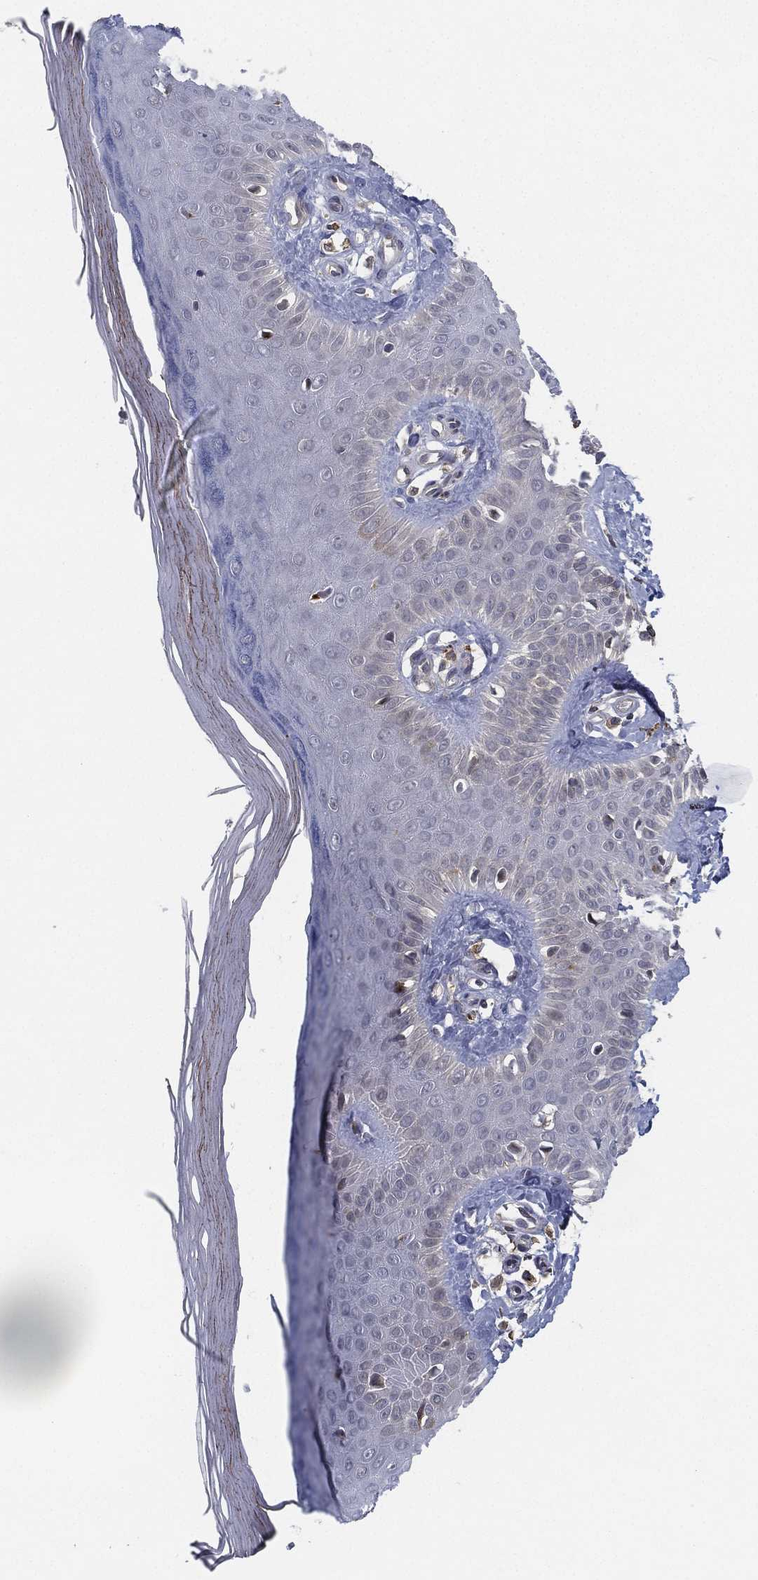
{"staining": {"intensity": "negative", "quantity": "none", "location": "none"}, "tissue": "skin", "cell_type": "Fibroblasts", "image_type": "normal", "snomed": [{"axis": "morphology", "description": "Normal tissue, NOS"}, {"axis": "morphology", "description": "Inflammation, NOS"}, {"axis": "morphology", "description": "Fibrosis, NOS"}, {"axis": "topography", "description": "Skin"}], "caption": "IHC micrograph of benign skin stained for a protein (brown), which shows no expression in fibroblasts. (Brightfield microscopy of DAB (3,3'-diaminobenzidine) IHC at high magnification).", "gene": "CFAP251", "patient": {"sex": "male", "age": 71}}